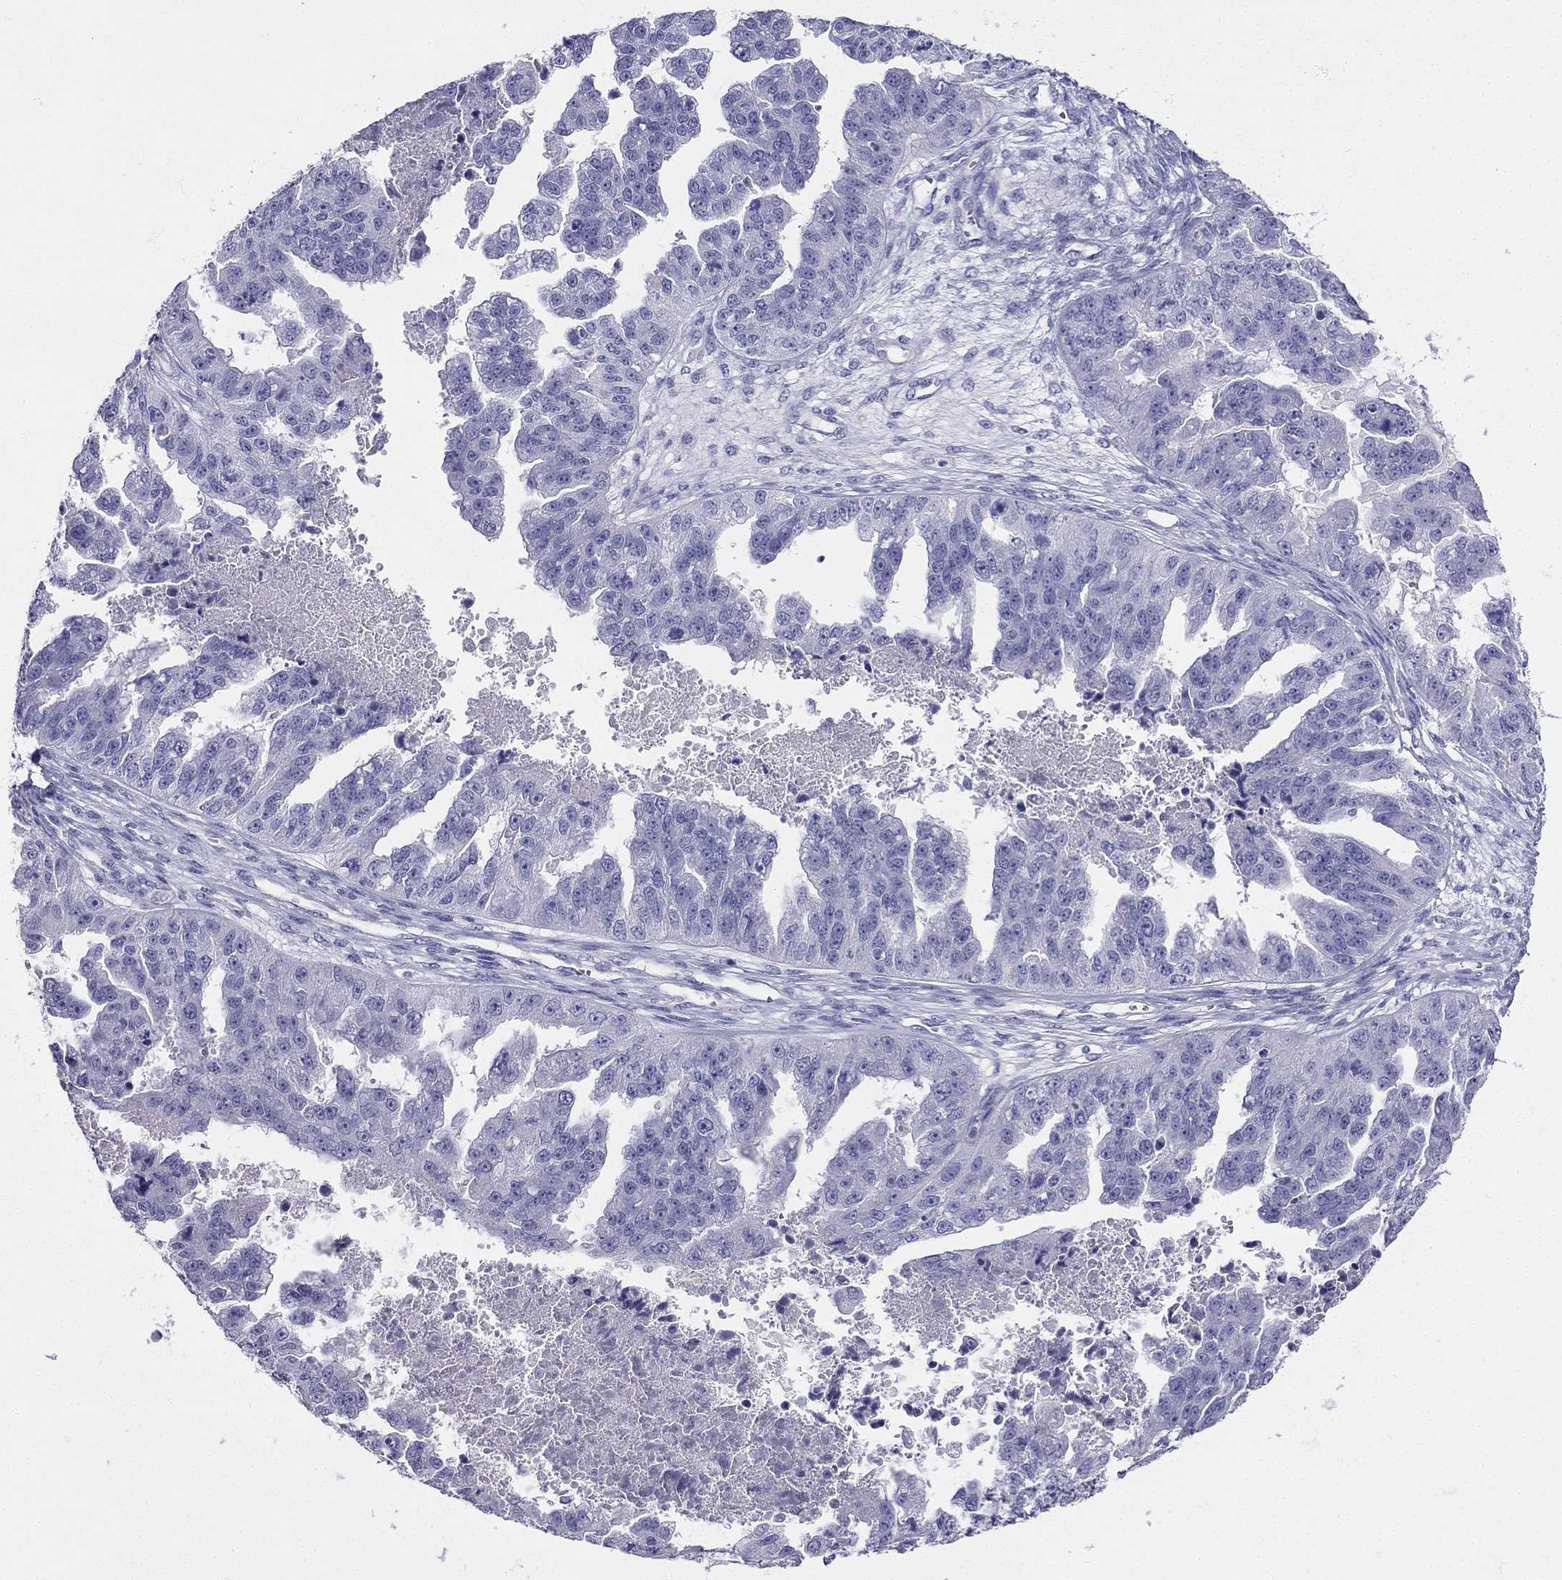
{"staining": {"intensity": "negative", "quantity": "none", "location": "none"}, "tissue": "ovarian cancer", "cell_type": "Tumor cells", "image_type": "cancer", "snomed": [{"axis": "morphology", "description": "Cystadenocarcinoma, serous, NOS"}, {"axis": "topography", "description": "Ovary"}], "caption": "Immunohistochemistry of ovarian cancer displays no expression in tumor cells.", "gene": "ALOXE3", "patient": {"sex": "female", "age": 58}}